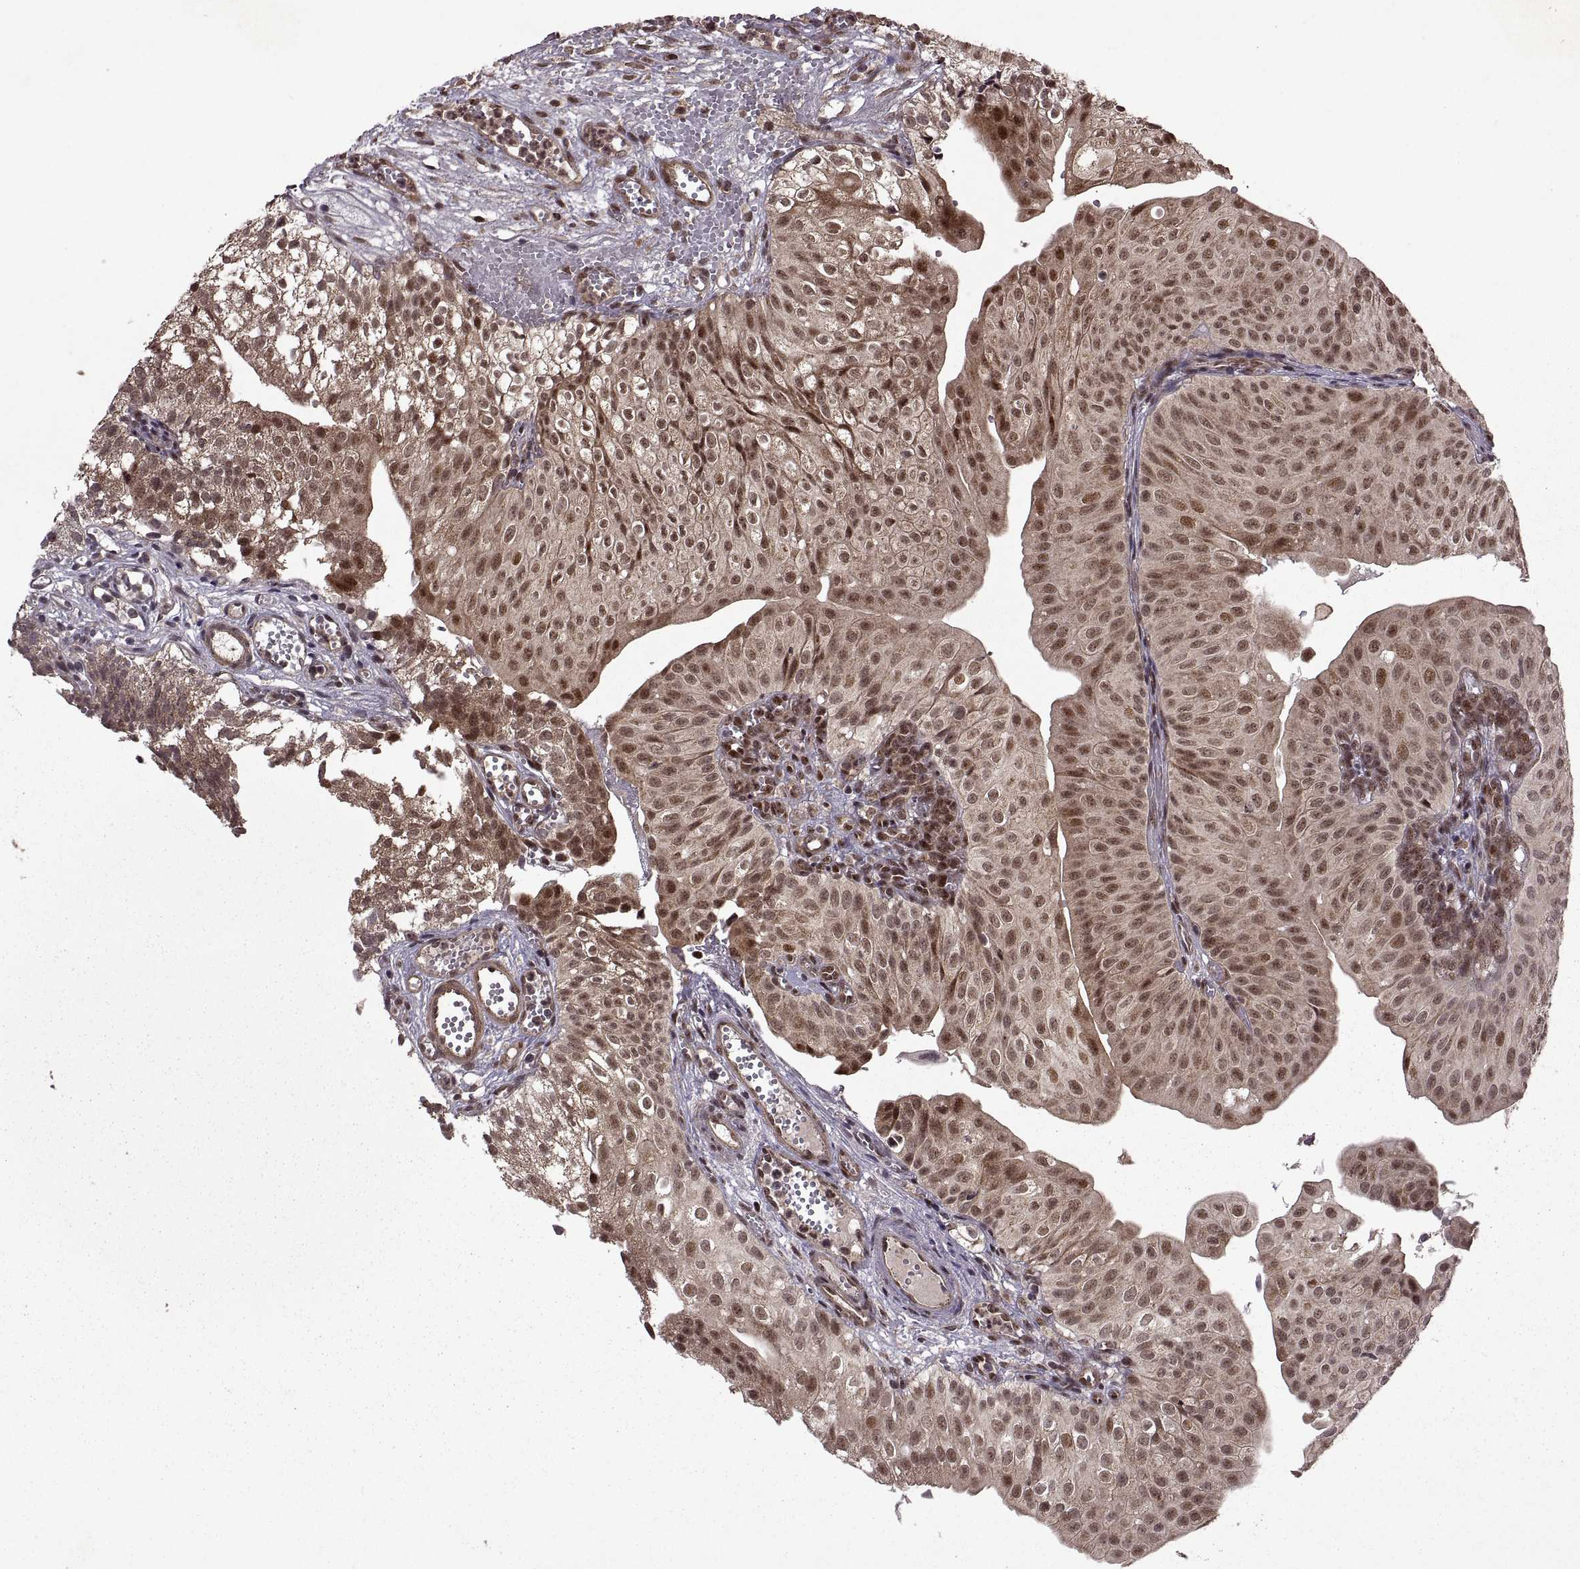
{"staining": {"intensity": "moderate", "quantity": ">75%", "location": "cytoplasmic/membranous,nuclear"}, "tissue": "urothelial cancer", "cell_type": "Tumor cells", "image_type": "cancer", "snomed": [{"axis": "morphology", "description": "Urothelial carcinoma, Low grade"}, {"axis": "topography", "description": "Urinary bladder"}], "caption": "DAB immunohistochemical staining of human urothelial cancer shows moderate cytoplasmic/membranous and nuclear protein staining in about >75% of tumor cells. (DAB (3,3'-diaminobenzidine) IHC with brightfield microscopy, high magnification).", "gene": "PTOV1", "patient": {"sex": "male", "age": 72}}